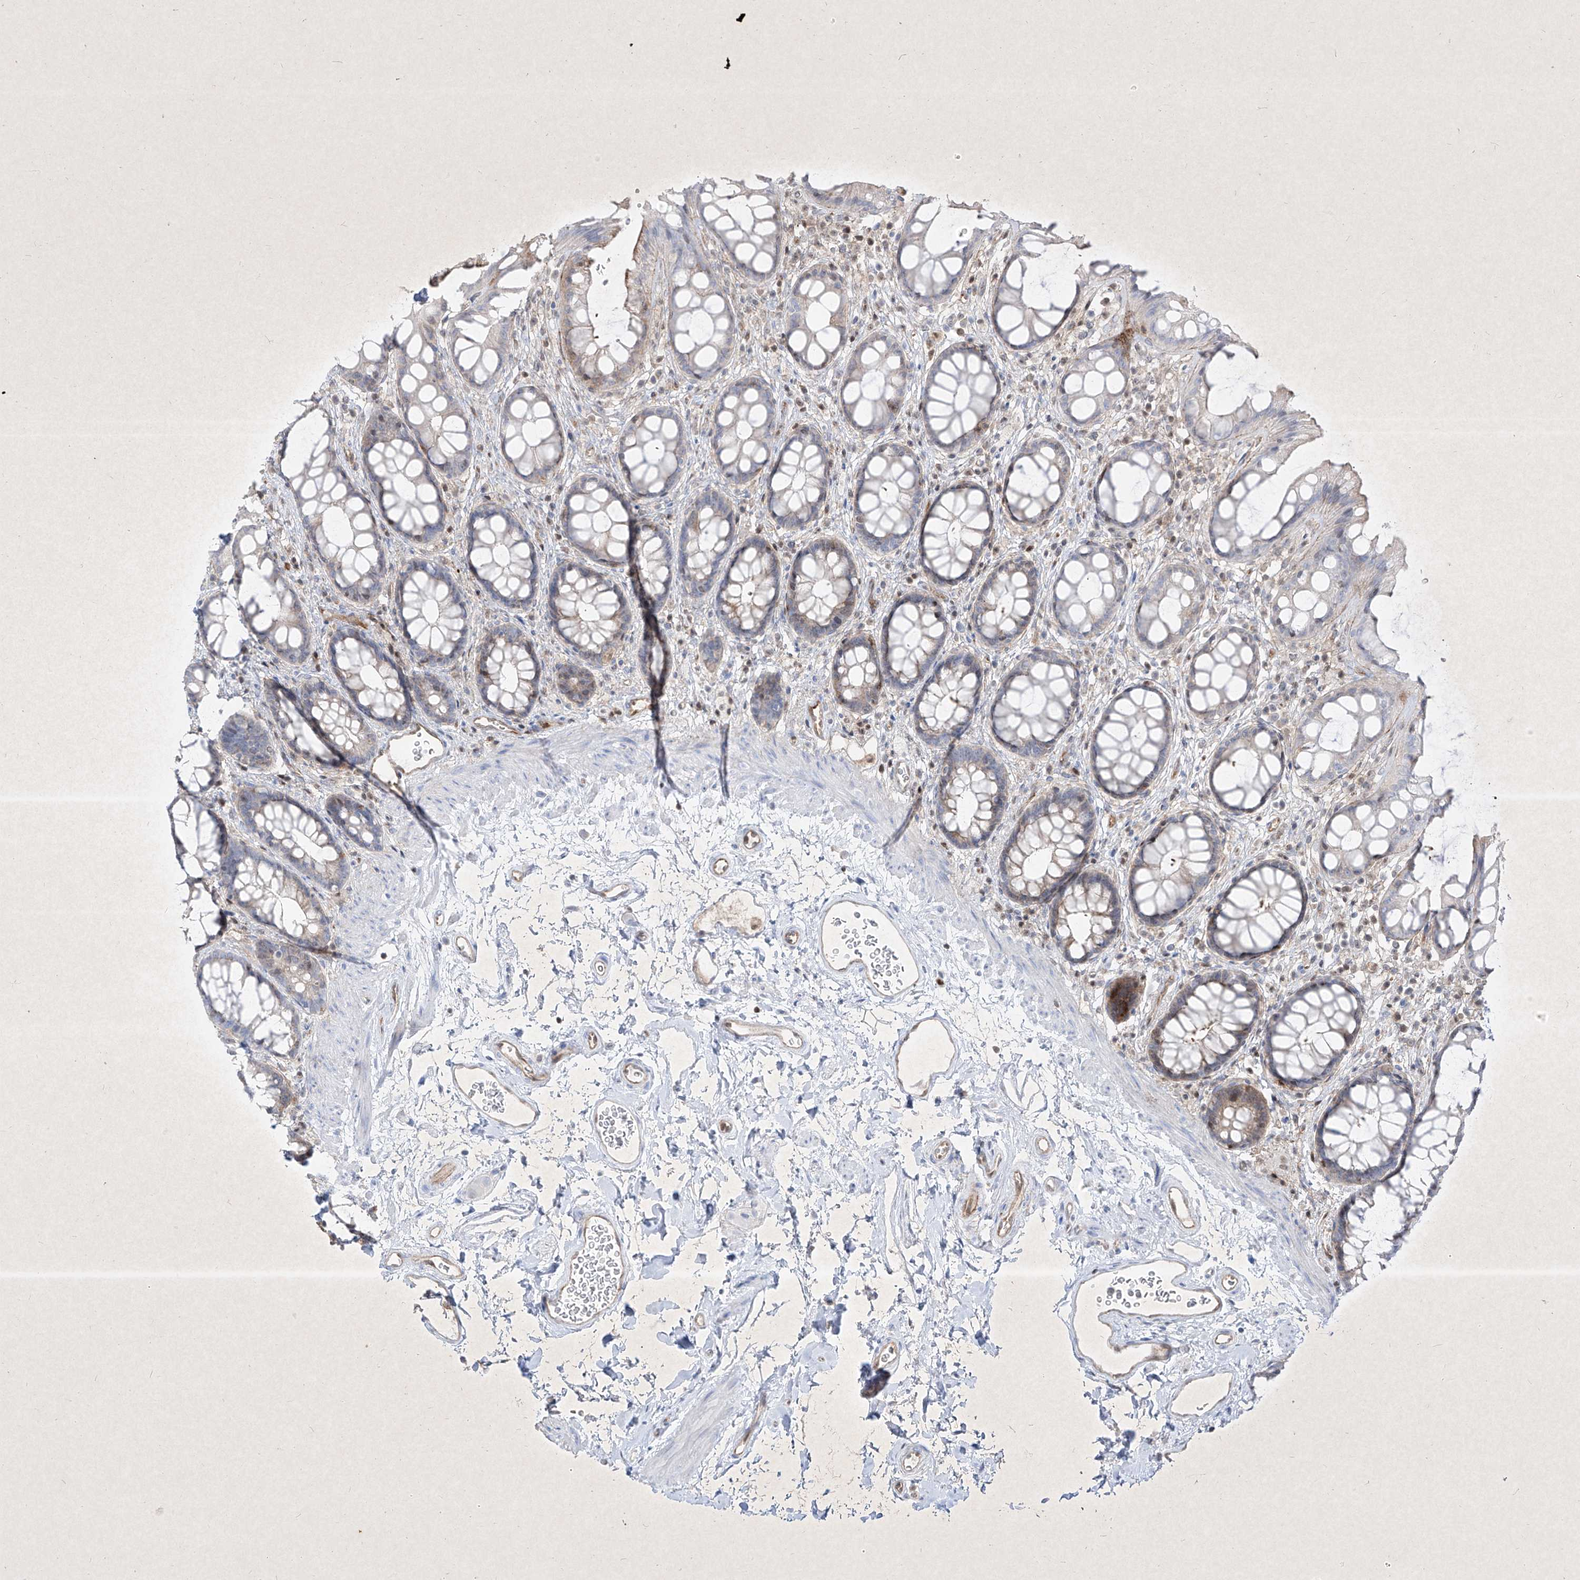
{"staining": {"intensity": "moderate", "quantity": "25%-75%", "location": "cytoplasmic/membranous,nuclear"}, "tissue": "rectum", "cell_type": "Glandular cells", "image_type": "normal", "snomed": [{"axis": "morphology", "description": "Normal tissue, NOS"}, {"axis": "topography", "description": "Rectum"}], "caption": "Glandular cells demonstrate medium levels of moderate cytoplasmic/membranous,nuclear expression in approximately 25%-75% of cells in unremarkable rectum. The staining was performed using DAB (3,3'-diaminobenzidine), with brown indicating positive protein expression. Nuclei are stained blue with hematoxylin.", "gene": "PSMB10", "patient": {"sex": "female", "age": 65}}